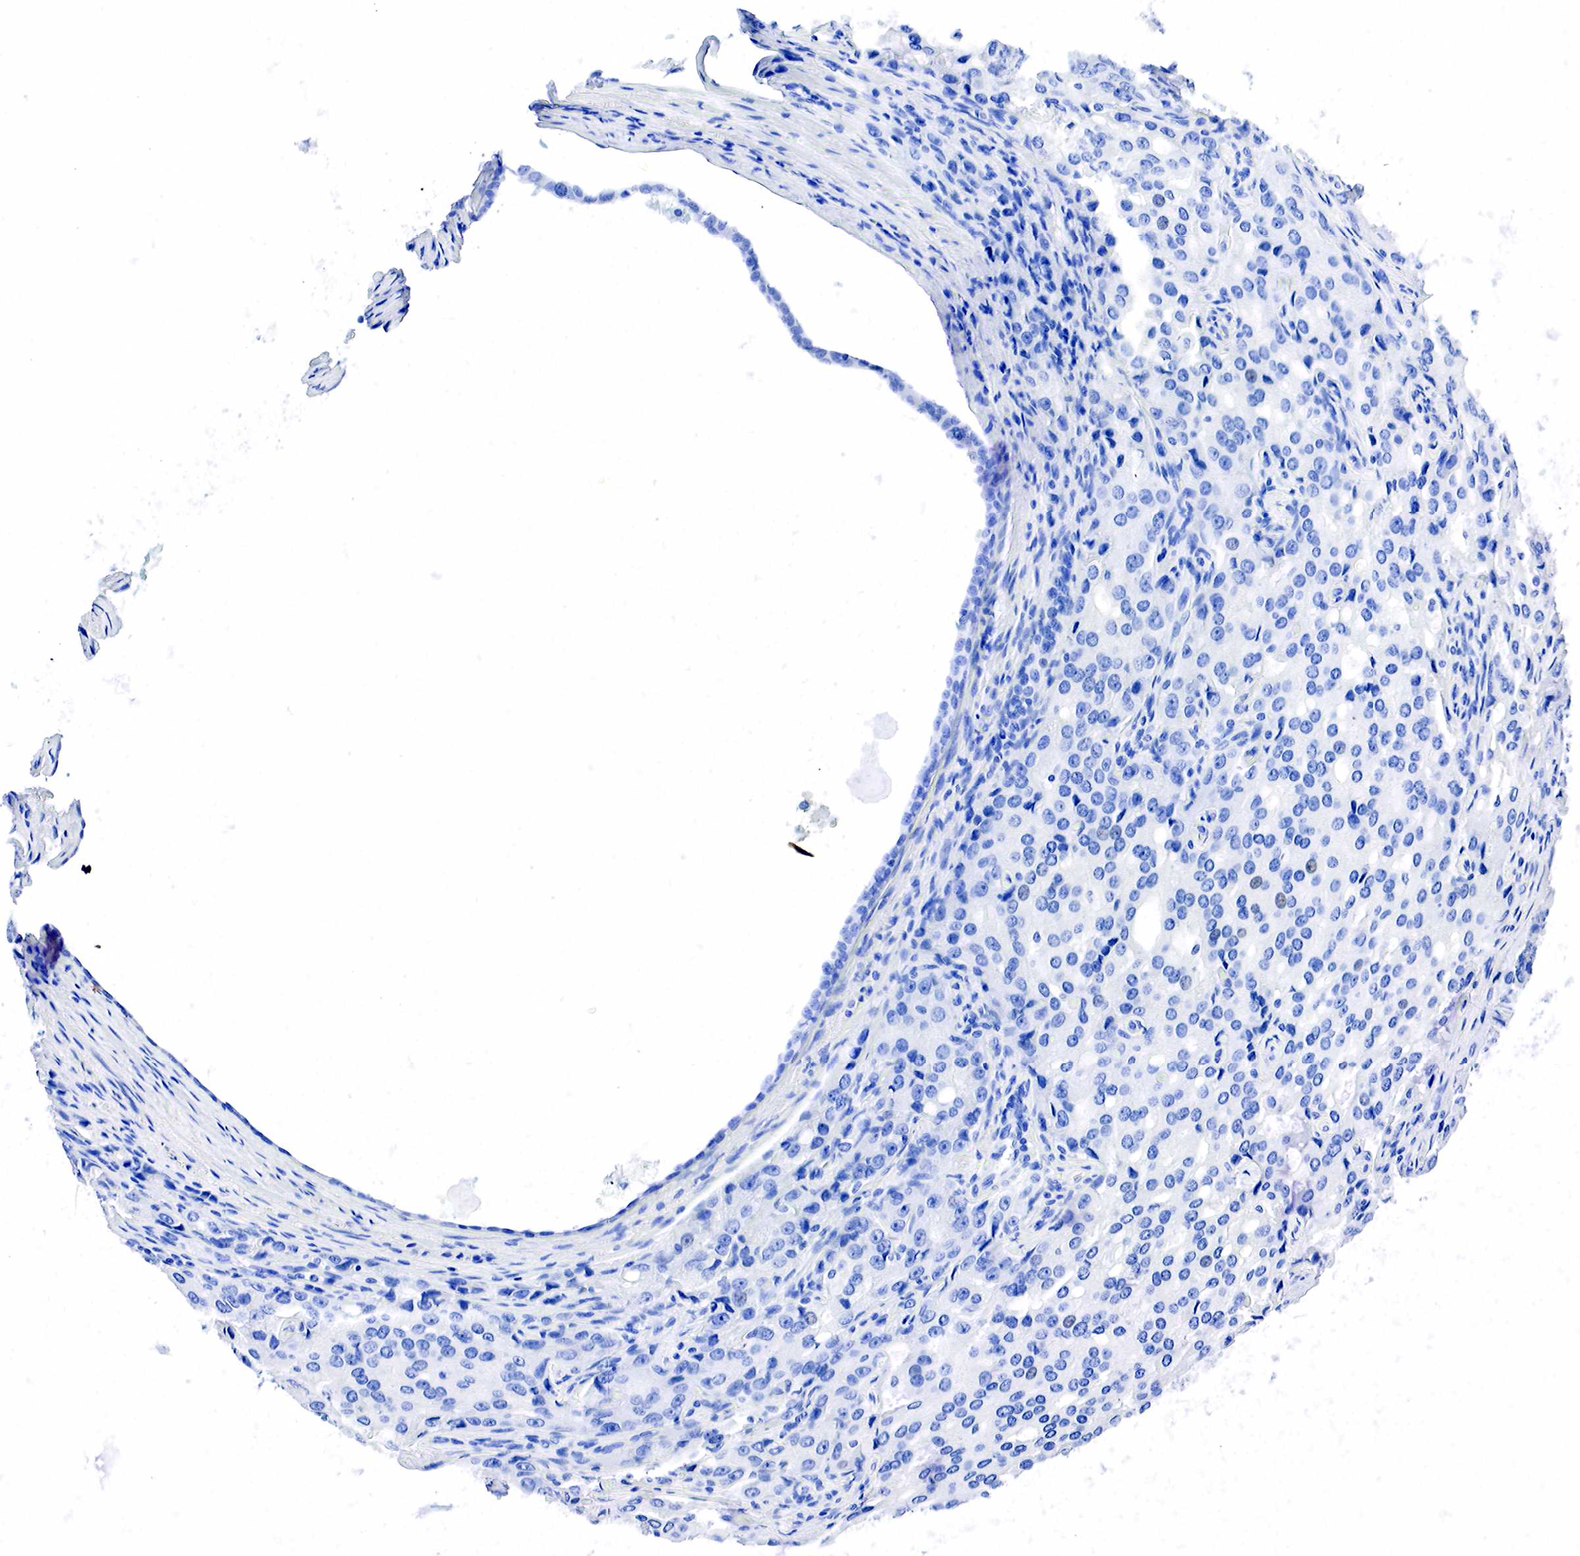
{"staining": {"intensity": "negative", "quantity": "none", "location": "none"}, "tissue": "prostate cancer", "cell_type": "Tumor cells", "image_type": "cancer", "snomed": [{"axis": "morphology", "description": "Adenocarcinoma, Medium grade"}, {"axis": "topography", "description": "Prostate"}], "caption": "DAB immunohistochemical staining of human medium-grade adenocarcinoma (prostate) shows no significant expression in tumor cells.", "gene": "PTH", "patient": {"sex": "male", "age": 72}}